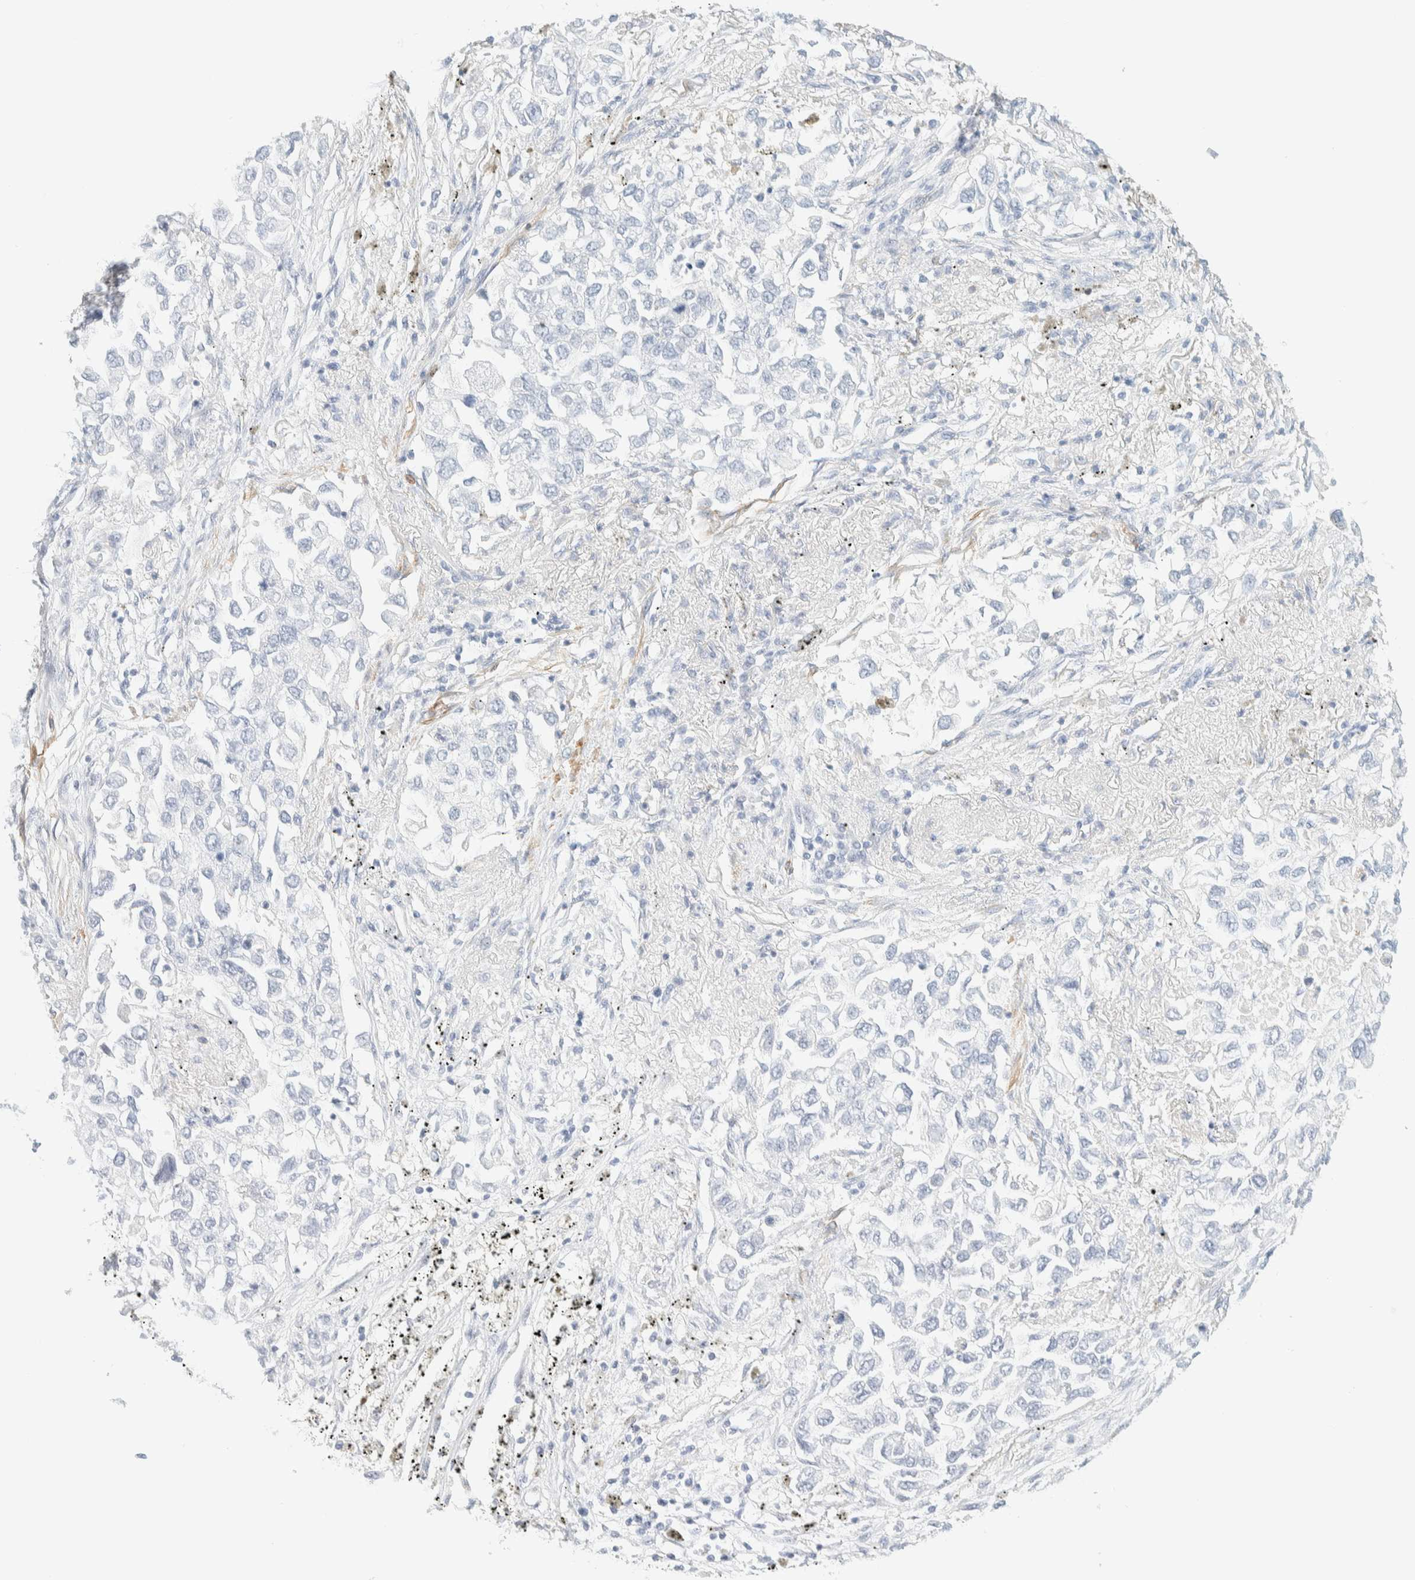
{"staining": {"intensity": "negative", "quantity": "none", "location": "none"}, "tissue": "lung cancer", "cell_type": "Tumor cells", "image_type": "cancer", "snomed": [{"axis": "morphology", "description": "Inflammation, NOS"}, {"axis": "morphology", "description": "Adenocarcinoma, NOS"}, {"axis": "topography", "description": "Lung"}], "caption": "Histopathology image shows no protein positivity in tumor cells of lung cancer (adenocarcinoma) tissue.", "gene": "AFMID", "patient": {"sex": "male", "age": 63}}